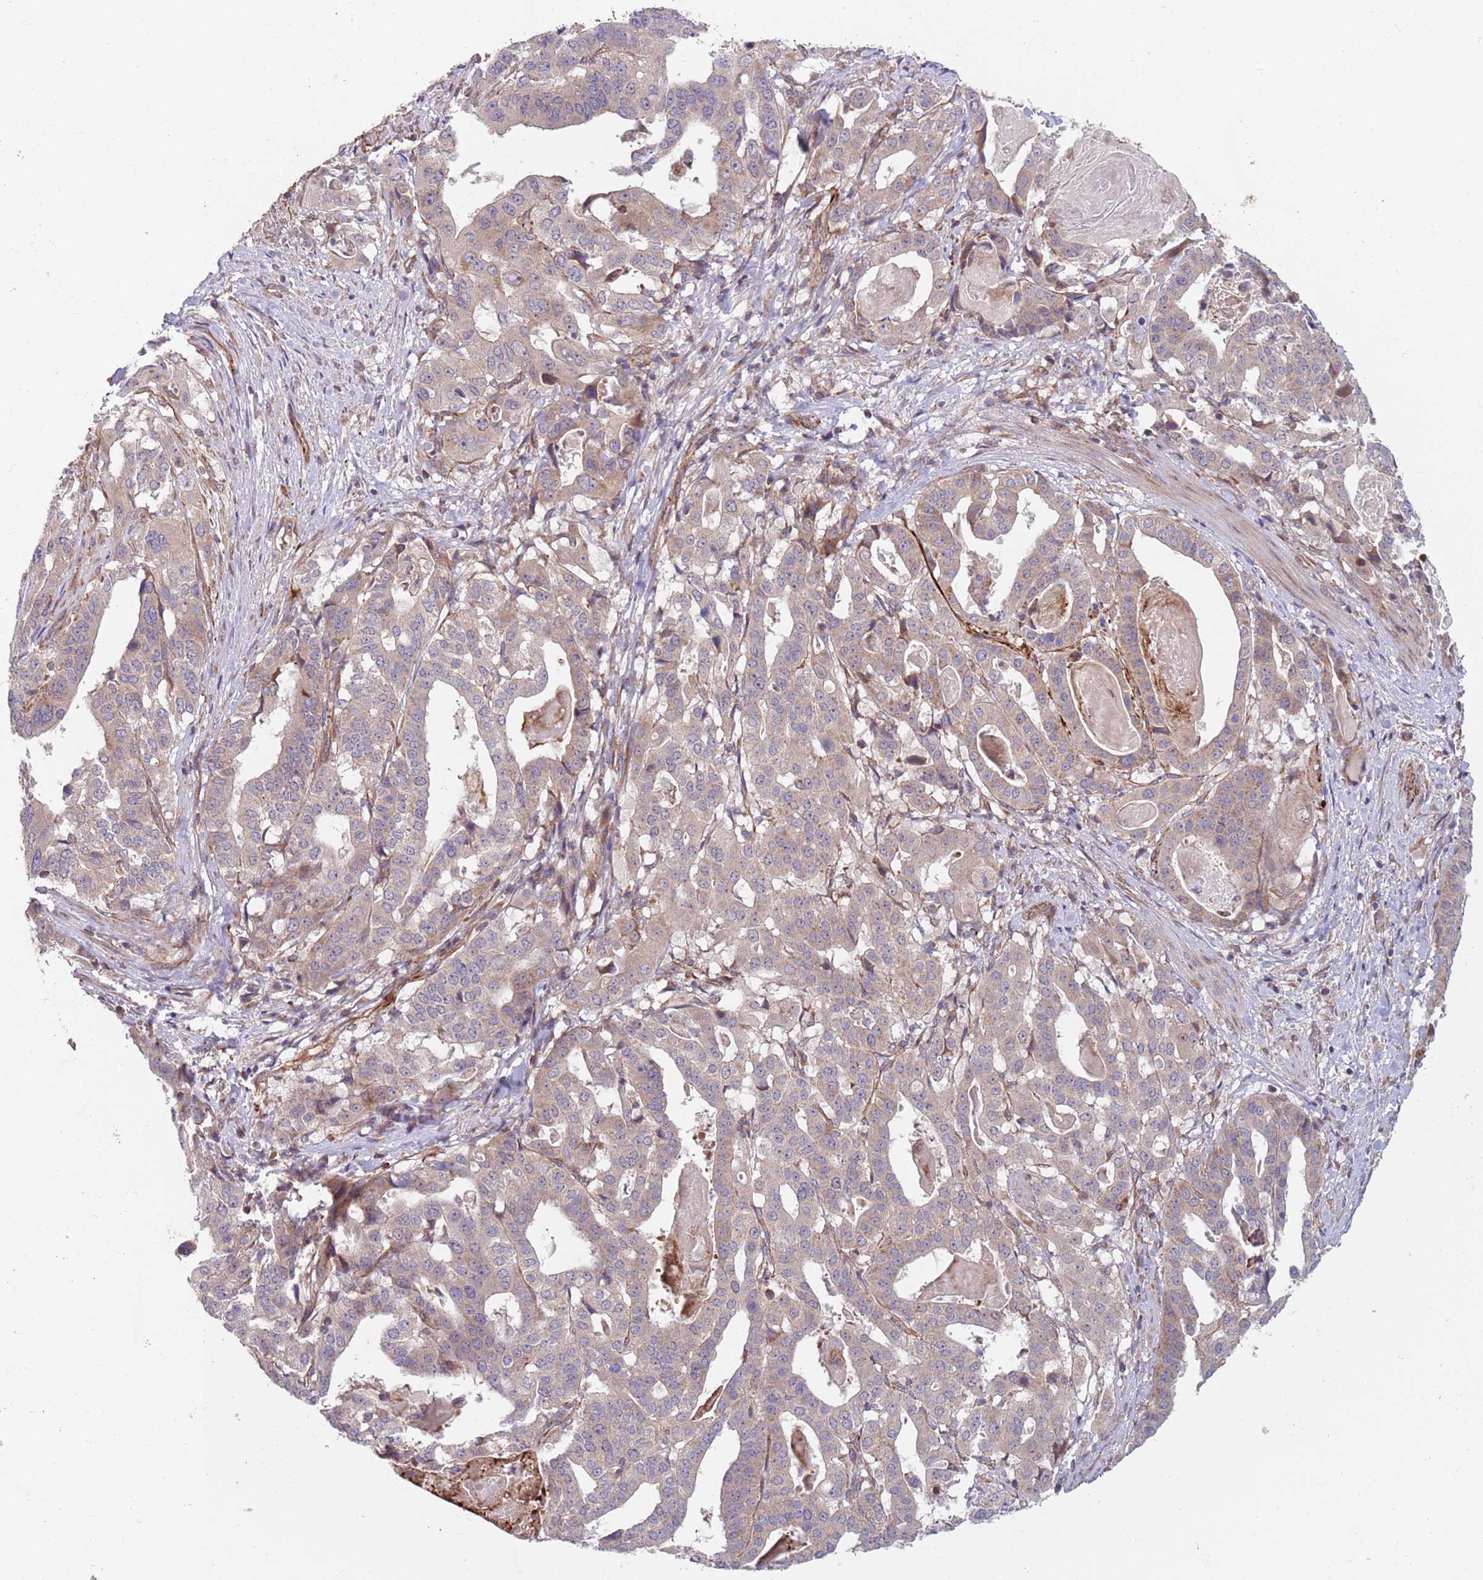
{"staining": {"intensity": "weak", "quantity": "<25%", "location": "cytoplasmic/membranous"}, "tissue": "stomach cancer", "cell_type": "Tumor cells", "image_type": "cancer", "snomed": [{"axis": "morphology", "description": "Adenocarcinoma, NOS"}, {"axis": "topography", "description": "Stomach"}], "caption": "The micrograph displays no significant staining in tumor cells of stomach adenocarcinoma.", "gene": "CHD9", "patient": {"sex": "male", "age": 48}}